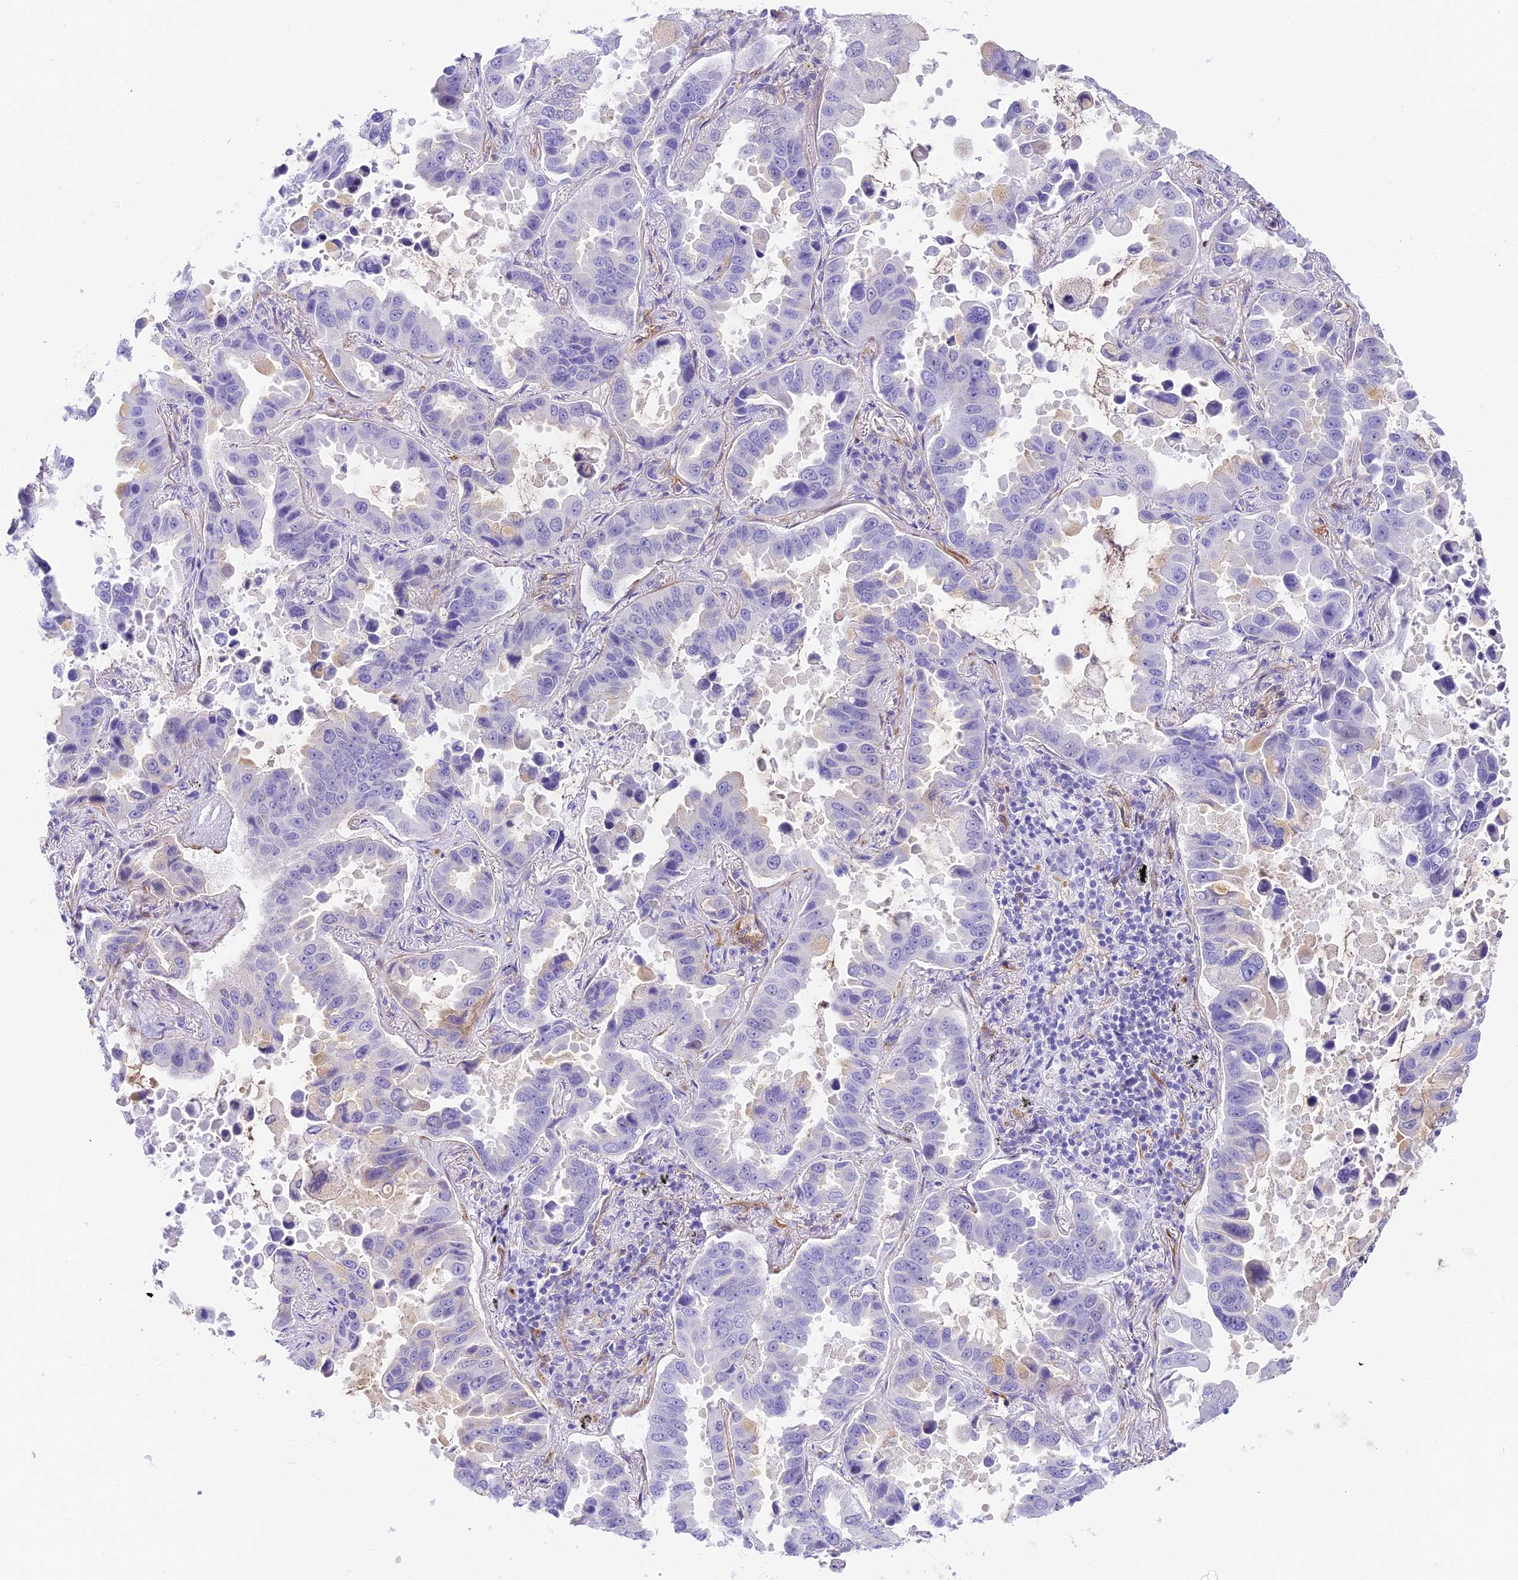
{"staining": {"intensity": "negative", "quantity": "none", "location": "none"}, "tissue": "lung cancer", "cell_type": "Tumor cells", "image_type": "cancer", "snomed": [{"axis": "morphology", "description": "Adenocarcinoma, NOS"}, {"axis": "topography", "description": "Lung"}], "caption": "IHC micrograph of adenocarcinoma (lung) stained for a protein (brown), which shows no expression in tumor cells. (Immunohistochemistry, brightfield microscopy, high magnification).", "gene": "HOMER3", "patient": {"sex": "male", "age": 64}}